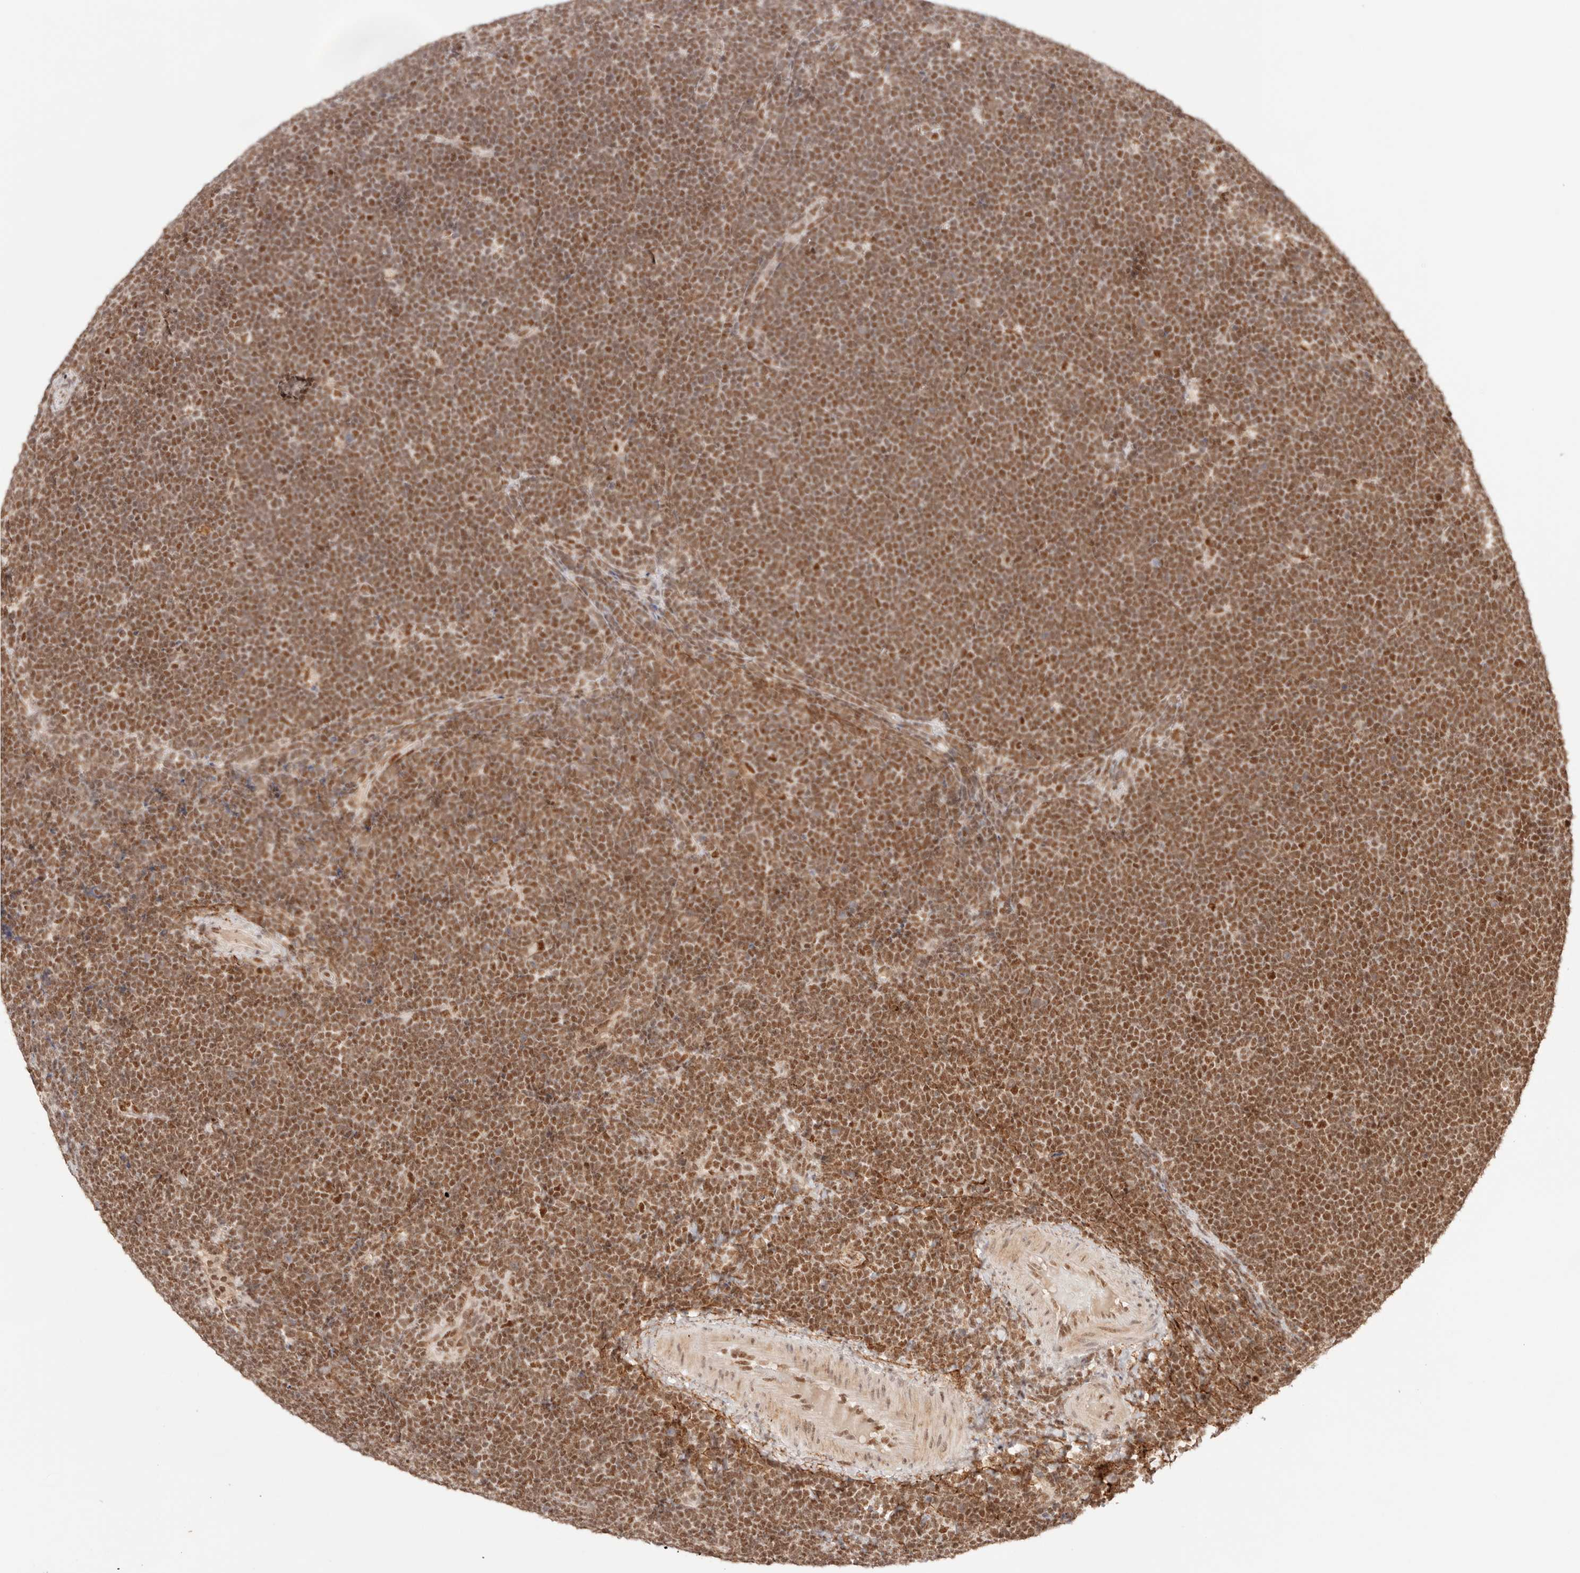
{"staining": {"intensity": "moderate", "quantity": ">75%", "location": "nuclear"}, "tissue": "lymphoma", "cell_type": "Tumor cells", "image_type": "cancer", "snomed": [{"axis": "morphology", "description": "Malignant lymphoma, non-Hodgkin's type, High grade"}, {"axis": "topography", "description": "Lymph node"}], "caption": "Brown immunohistochemical staining in lymphoma demonstrates moderate nuclear staining in approximately >75% of tumor cells.", "gene": "GTF2E2", "patient": {"sex": "male", "age": 13}}